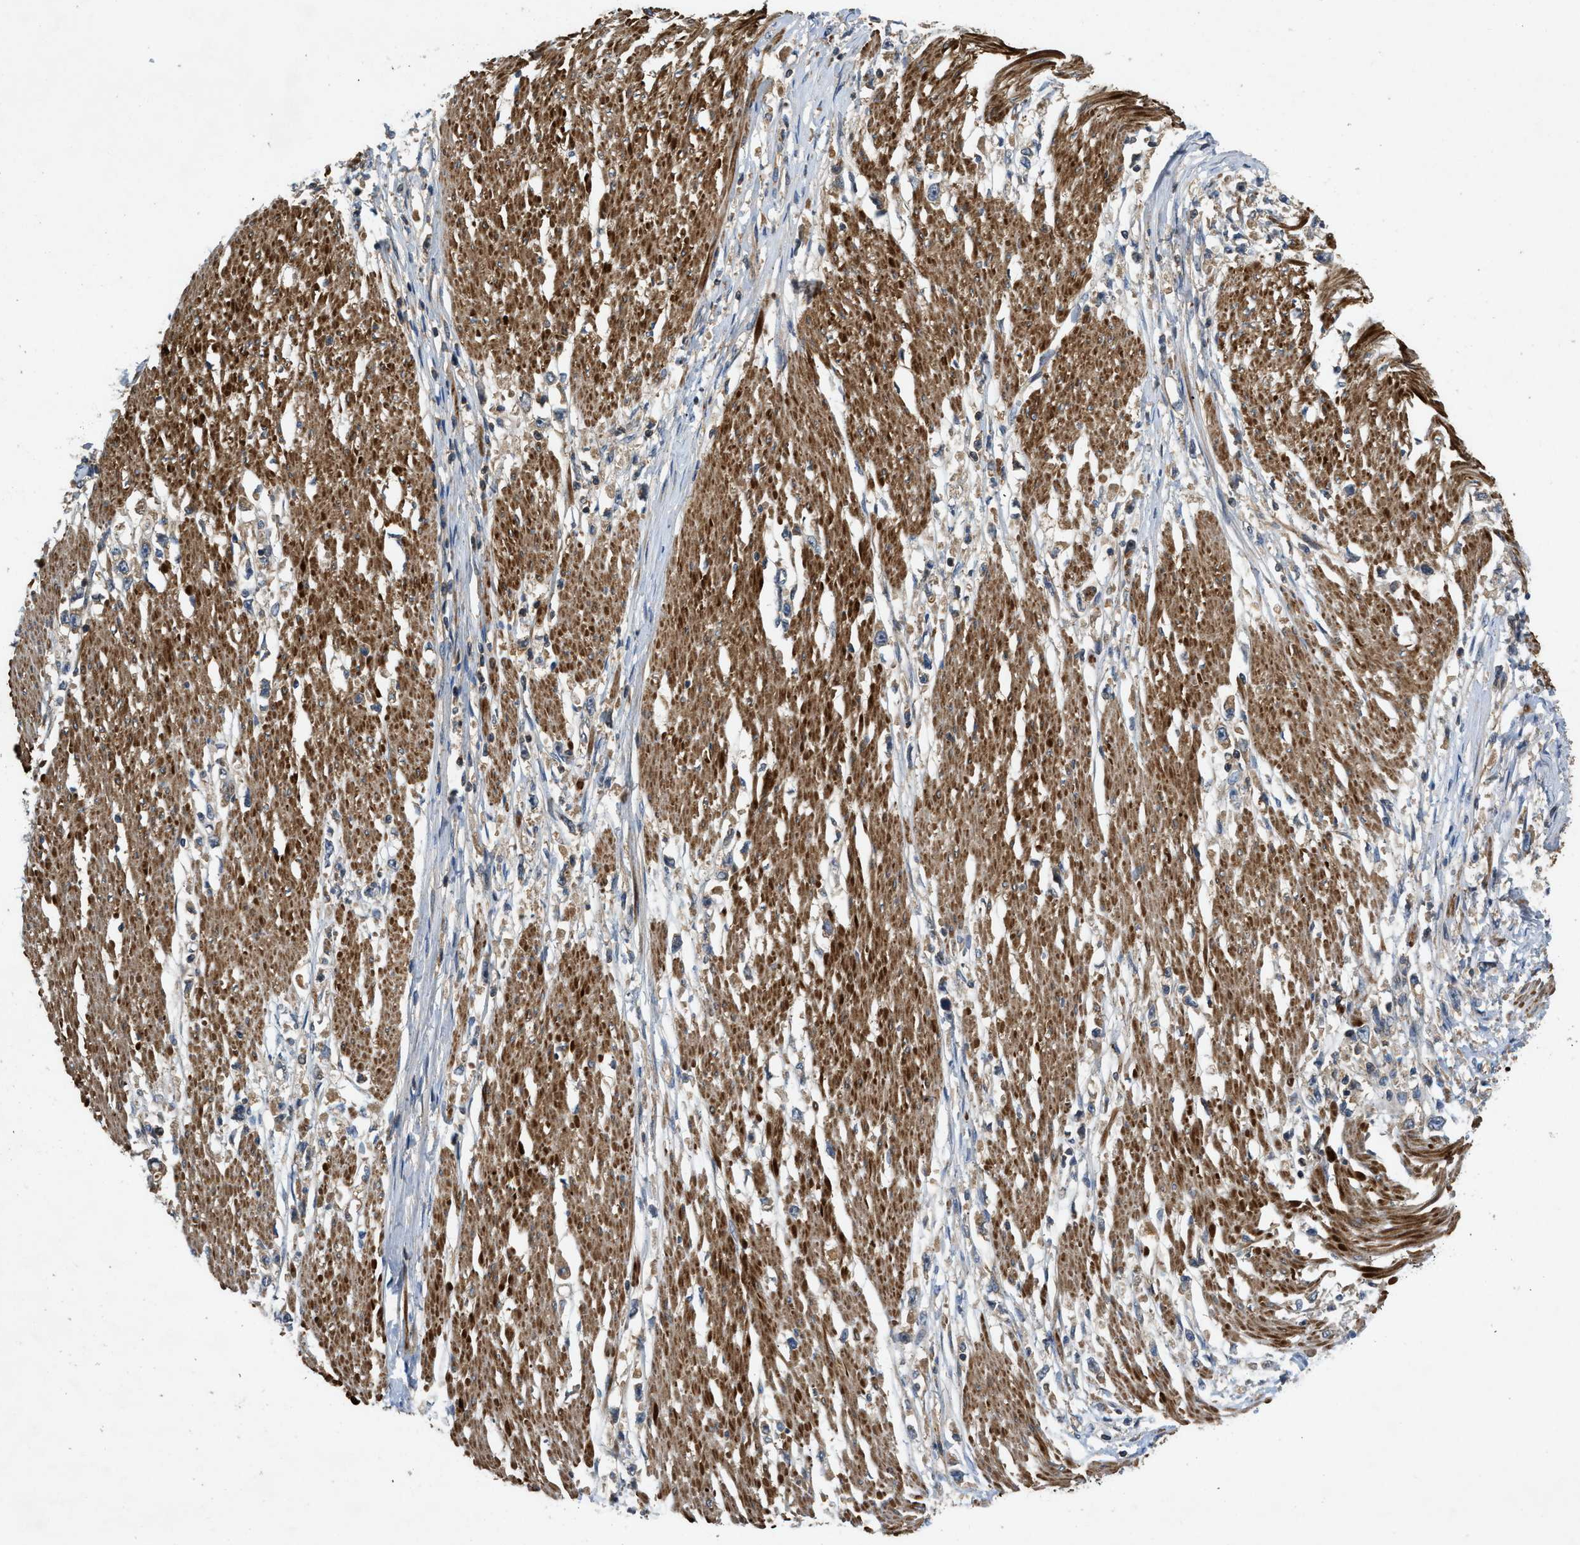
{"staining": {"intensity": "weak", "quantity": ">75%", "location": "cytoplasmic/membranous"}, "tissue": "stomach cancer", "cell_type": "Tumor cells", "image_type": "cancer", "snomed": [{"axis": "morphology", "description": "Adenocarcinoma, NOS"}, {"axis": "topography", "description": "Stomach"}], "caption": "The micrograph reveals staining of stomach adenocarcinoma, revealing weak cytoplasmic/membranous protein expression (brown color) within tumor cells.", "gene": "CNNM3", "patient": {"sex": "female", "age": 59}}